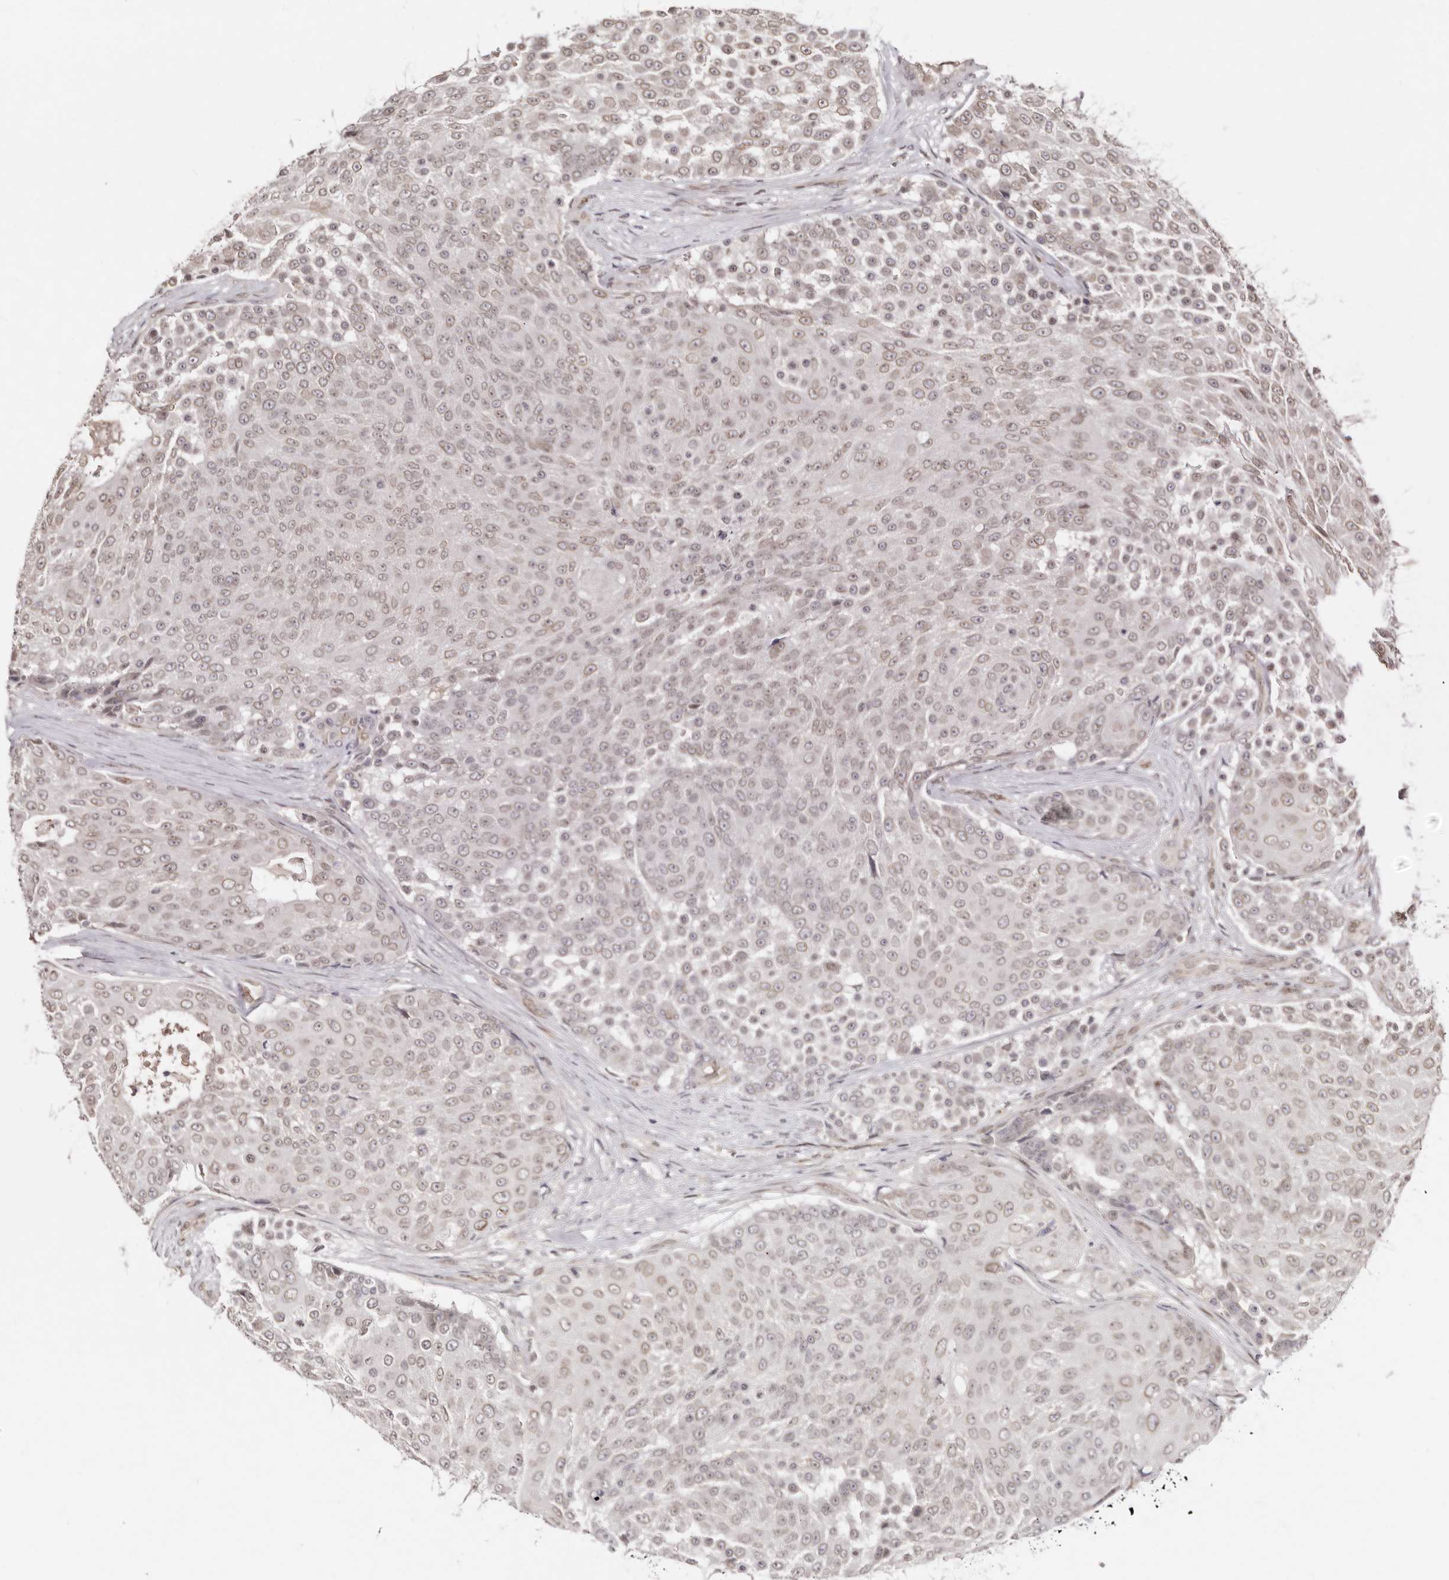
{"staining": {"intensity": "weak", "quantity": ">75%", "location": "nuclear"}, "tissue": "urothelial cancer", "cell_type": "Tumor cells", "image_type": "cancer", "snomed": [{"axis": "morphology", "description": "Urothelial carcinoma, High grade"}, {"axis": "topography", "description": "Urinary bladder"}], "caption": "Immunohistochemical staining of high-grade urothelial carcinoma demonstrates weak nuclear protein positivity in about >75% of tumor cells. The protein of interest is stained brown, and the nuclei are stained in blue (DAB IHC with brightfield microscopy, high magnification).", "gene": "LCORL", "patient": {"sex": "female", "age": 63}}